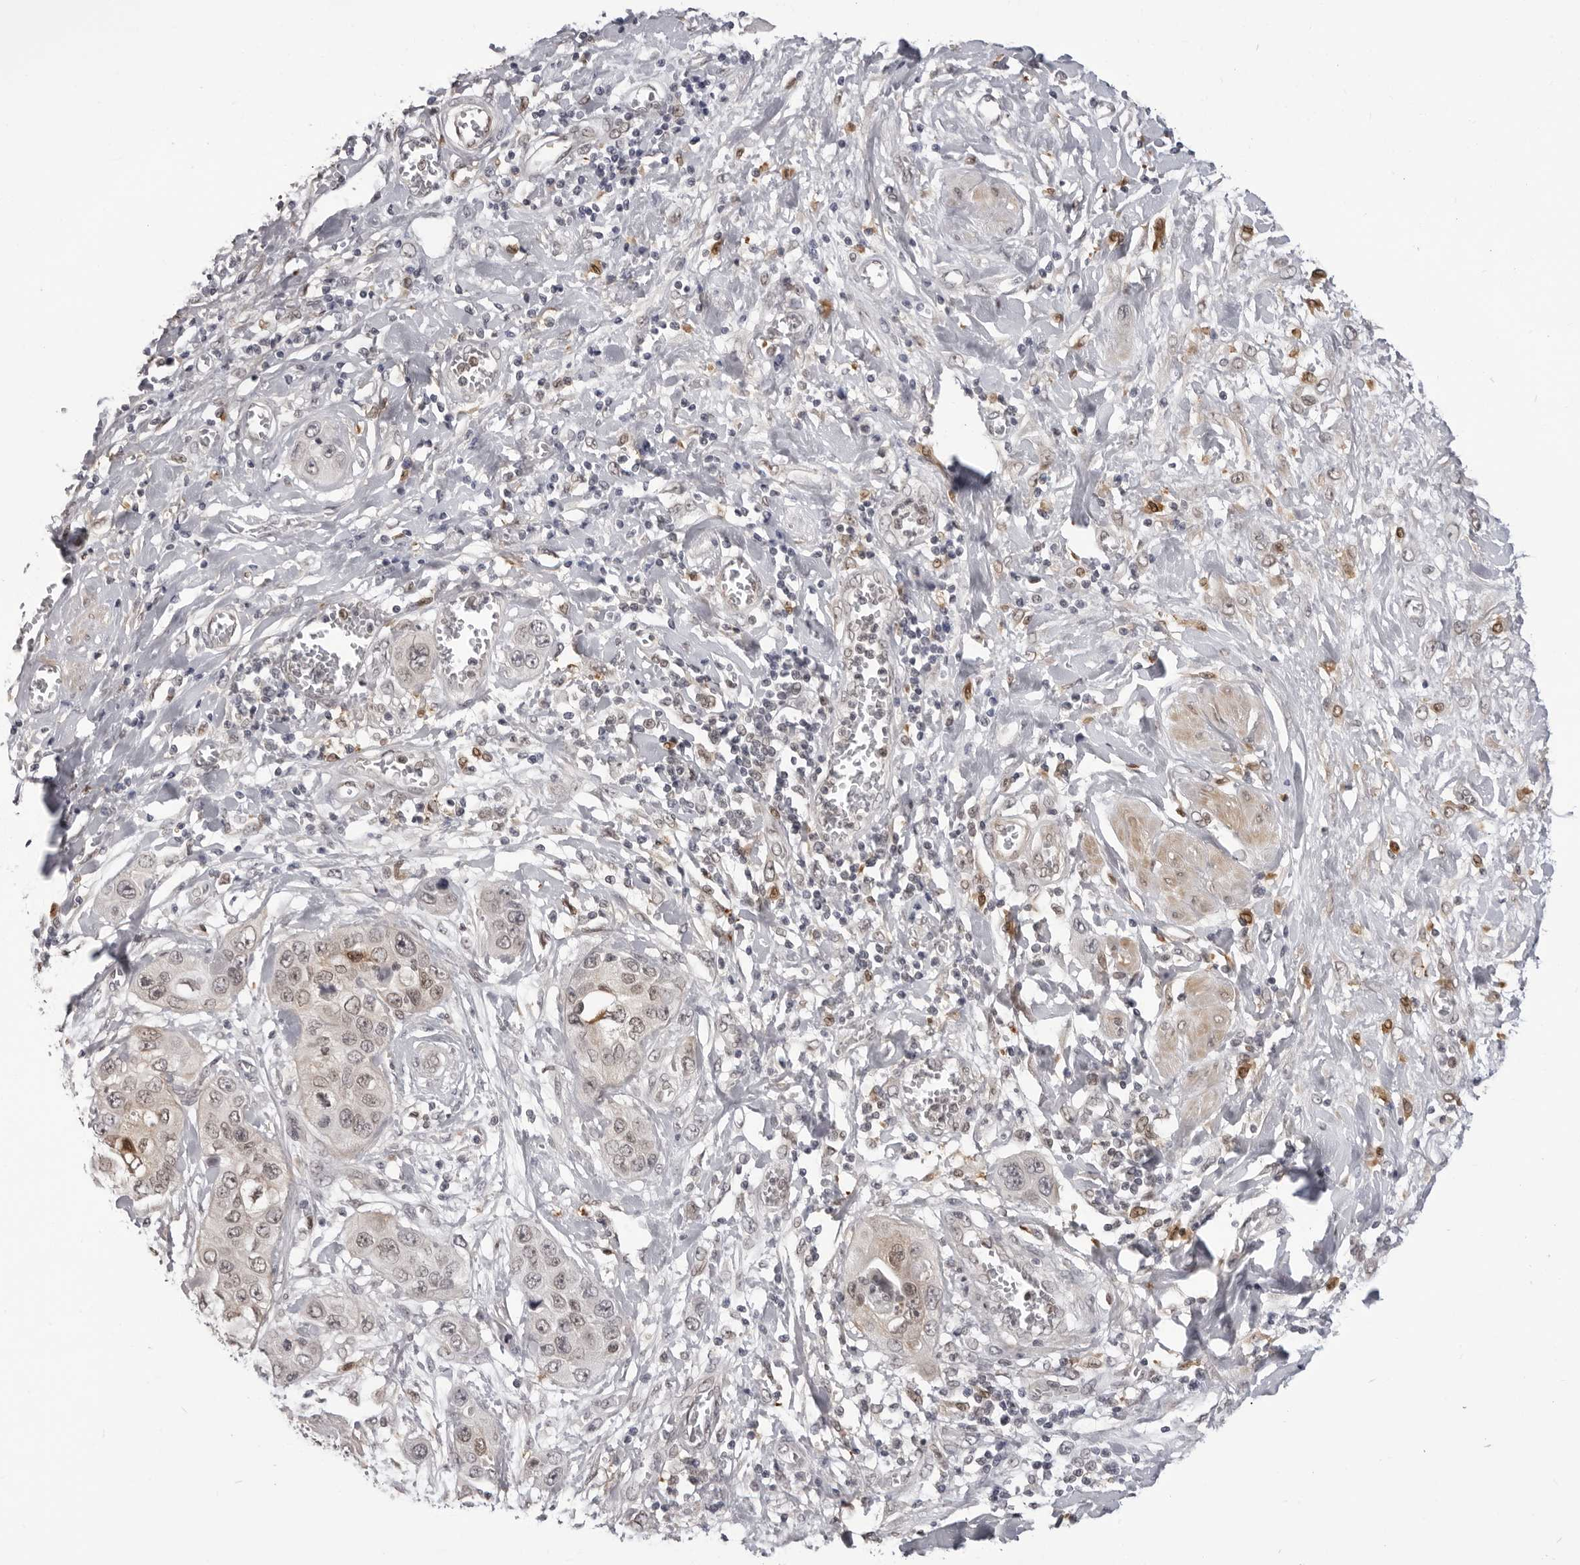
{"staining": {"intensity": "weak", "quantity": "25%-75%", "location": "nuclear"}, "tissue": "pancreatic cancer", "cell_type": "Tumor cells", "image_type": "cancer", "snomed": [{"axis": "morphology", "description": "Adenocarcinoma, NOS"}, {"axis": "topography", "description": "Pancreas"}], "caption": "Weak nuclear positivity for a protein is present in about 25%-75% of tumor cells of pancreatic adenocarcinoma using immunohistochemistry (IHC).", "gene": "SRGAP2", "patient": {"sex": "female", "age": 70}}